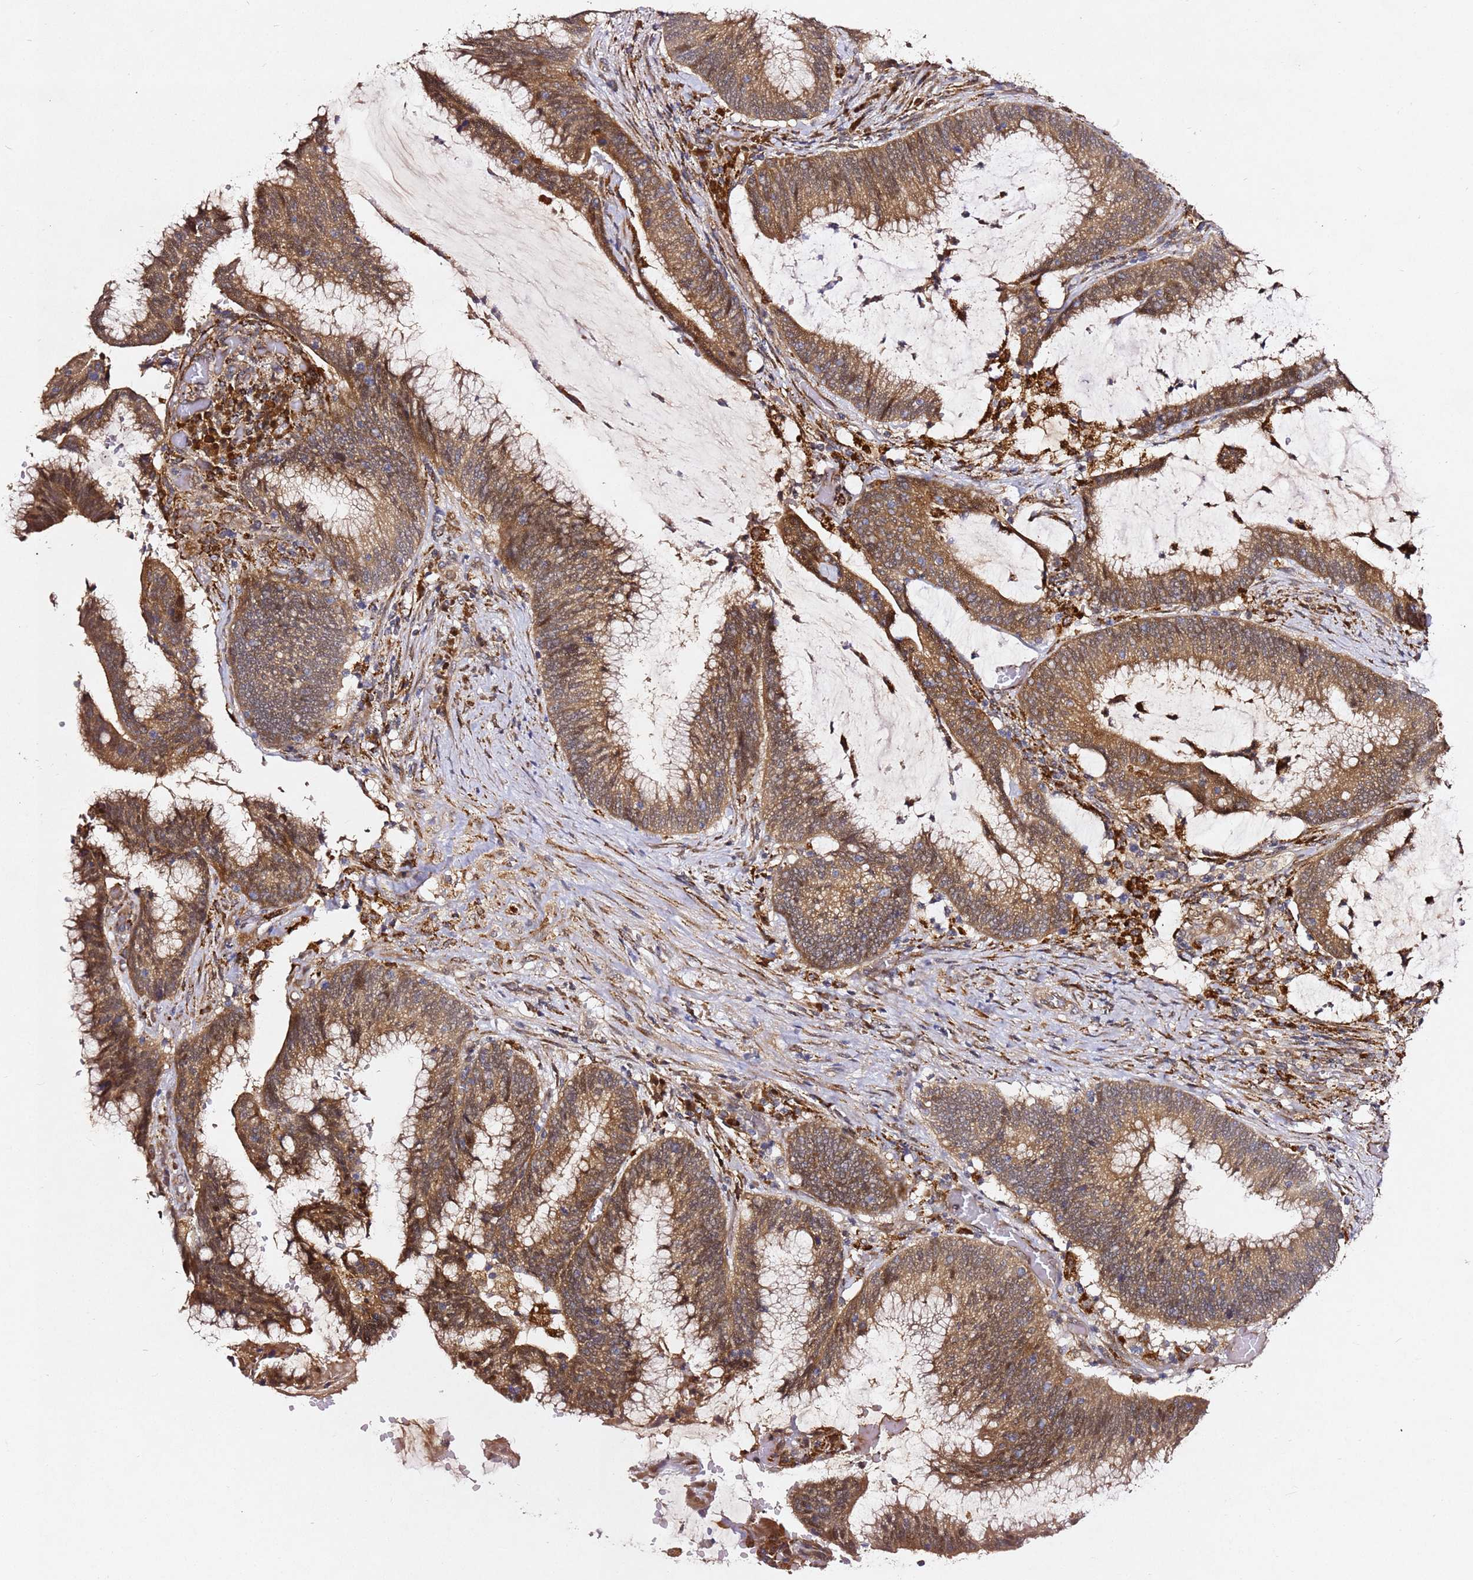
{"staining": {"intensity": "moderate", "quantity": ">75%", "location": "cytoplasmic/membranous"}, "tissue": "colorectal cancer", "cell_type": "Tumor cells", "image_type": "cancer", "snomed": [{"axis": "morphology", "description": "Adenocarcinoma, NOS"}, {"axis": "topography", "description": "Rectum"}], "caption": "Immunohistochemistry (IHC) image of human colorectal cancer (adenocarcinoma) stained for a protein (brown), which exhibits medium levels of moderate cytoplasmic/membranous staining in about >75% of tumor cells.", "gene": "ALG11", "patient": {"sex": "female", "age": 77}}